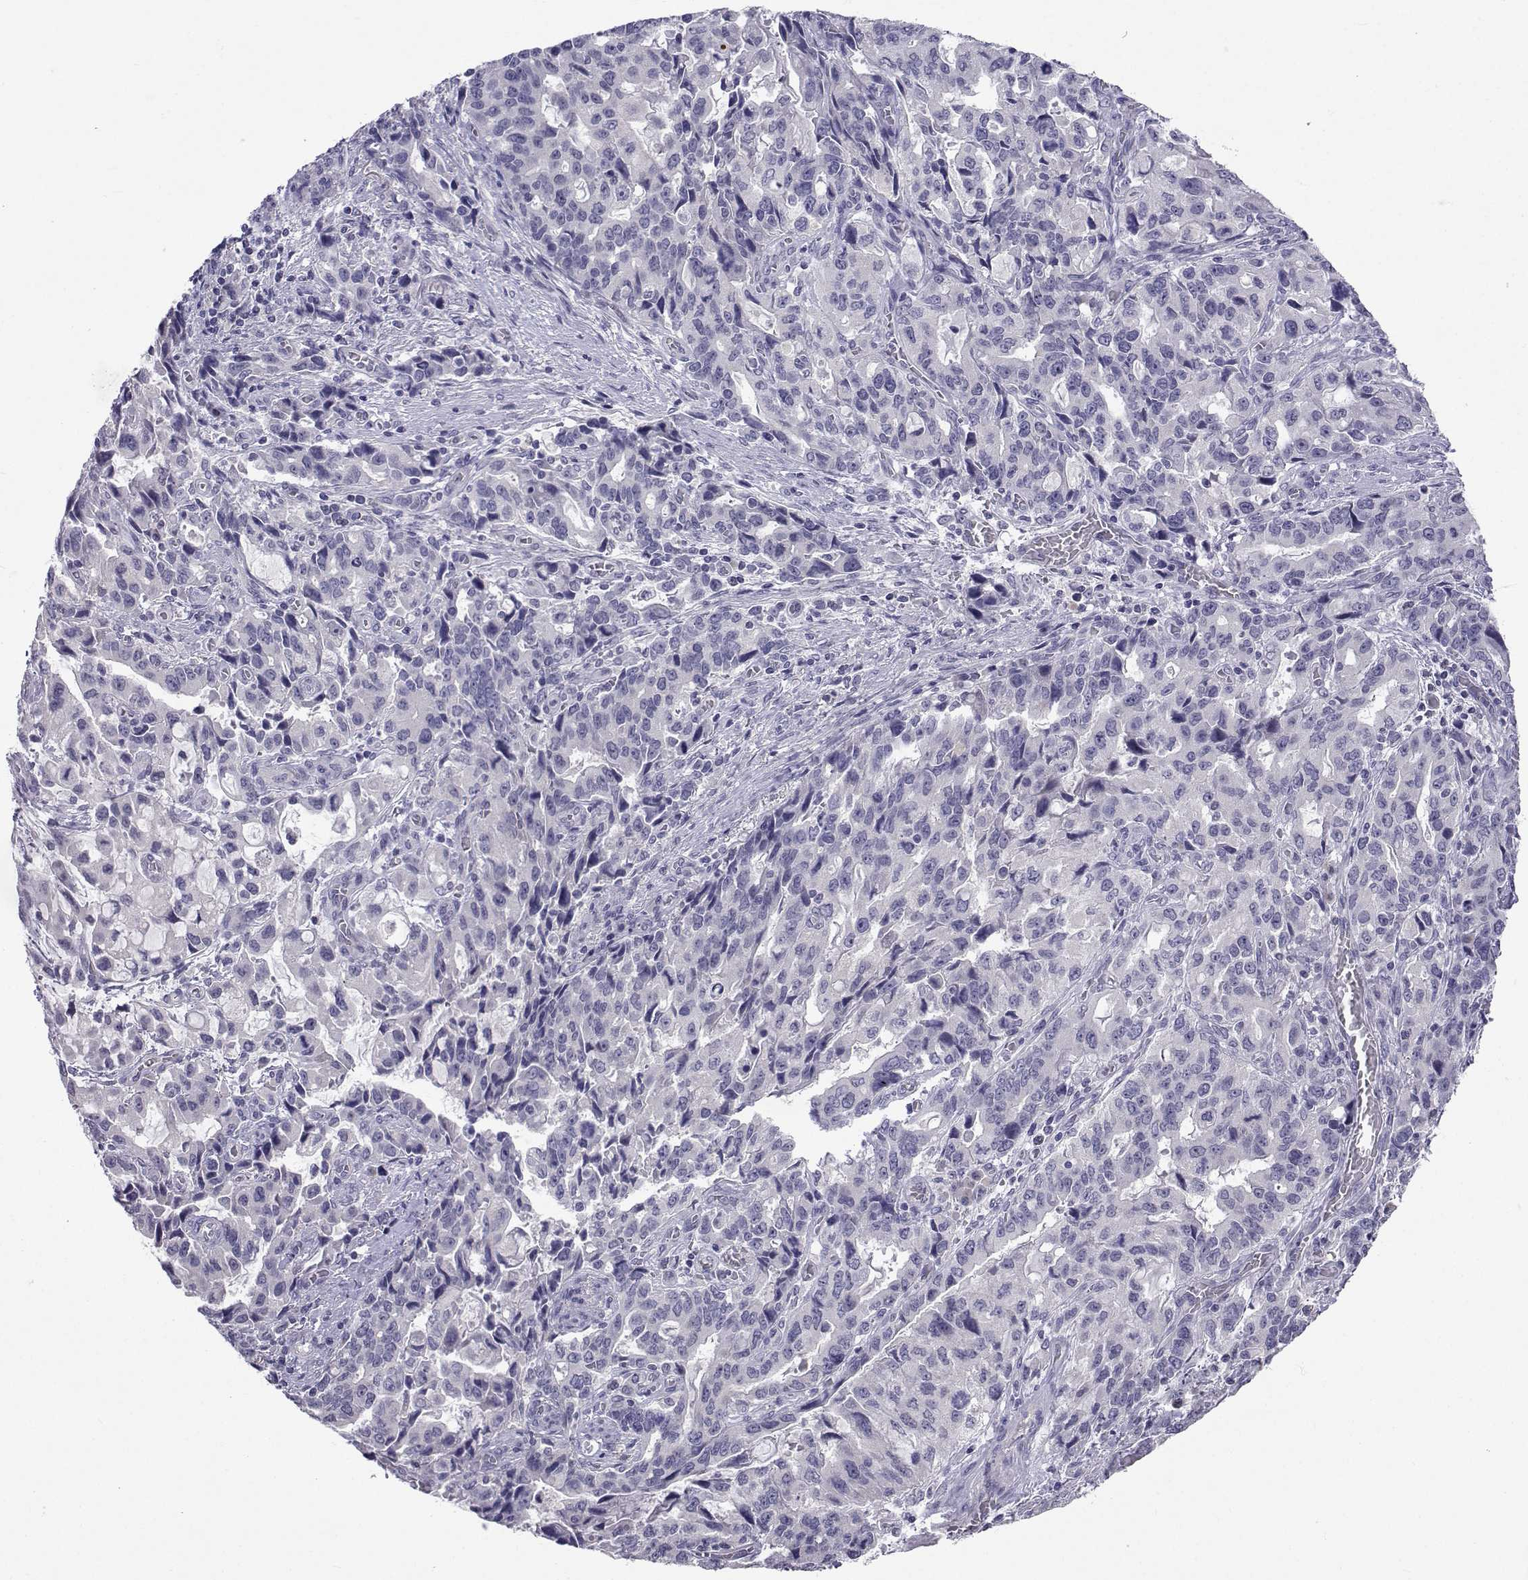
{"staining": {"intensity": "negative", "quantity": "none", "location": "none"}, "tissue": "stomach cancer", "cell_type": "Tumor cells", "image_type": "cancer", "snomed": [{"axis": "morphology", "description": "Adenocarcinoma, NOS"}, {"axis": "topography", "description": "Stomach, upper"}], "caption": "IHC of adenocarcinoma (stomach) reveals no expression in tumor cells.", "gene": "SLC6A3", "patient": {"sex": "male", "age": 85}}